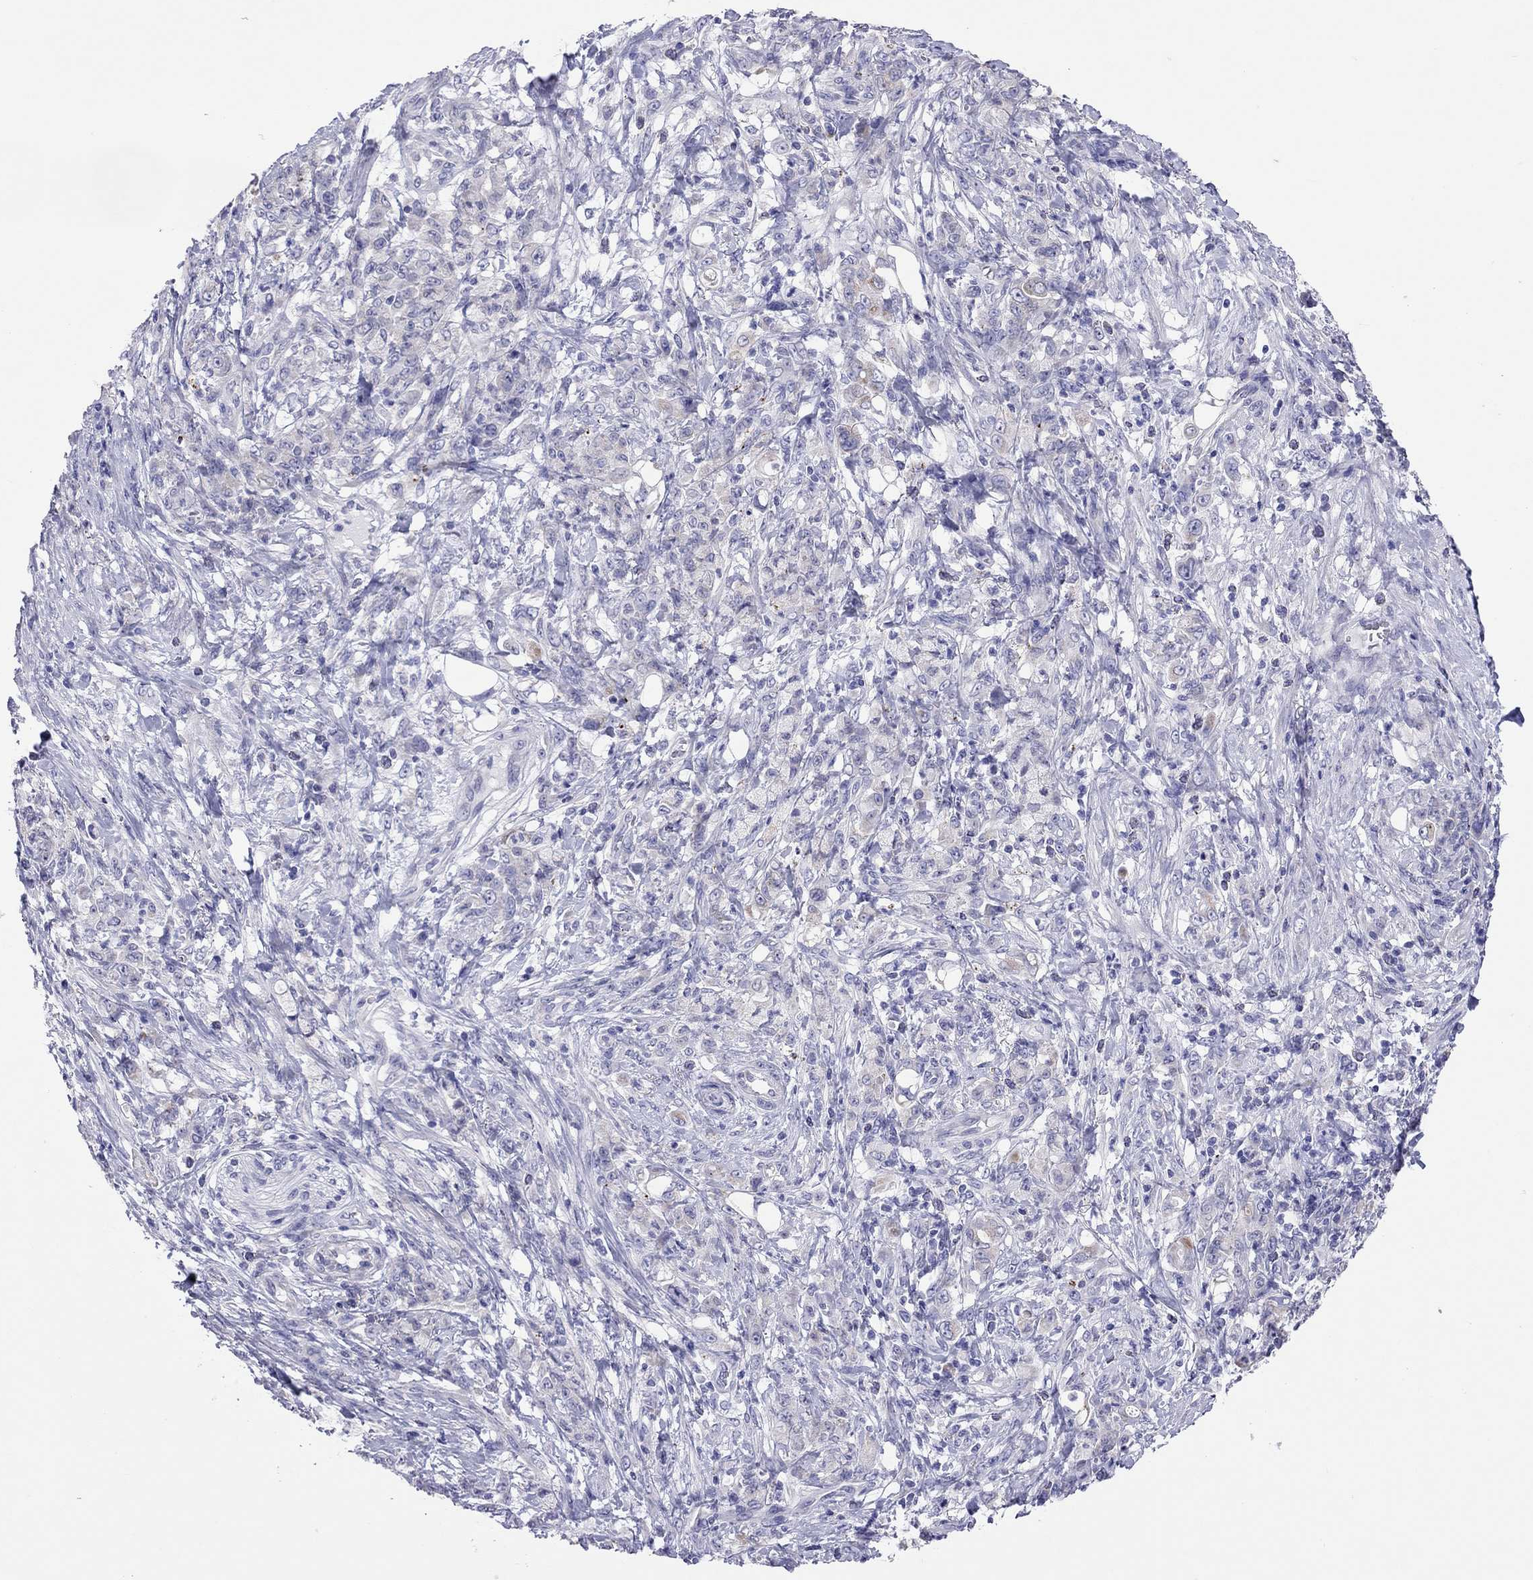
{"staining": {"intensity": "negative", "quantity": "none", "location": "none"}, "tissue": "stomach cancer", "cell_type": "Tumor cells", "image_type": "cancer", "snomed": [{"axis": "morphology", "description": "Adenocarcinoma, NOS"}, {"axis": "topography", "description": "Stomach"}], "caption": "This is an IHC histopathology image of stomach cancer (adenocarcinoma). There is no expression in tumor cells.", "gene": "COL9A1", "patient": {"sex": "female", "age": 79}}